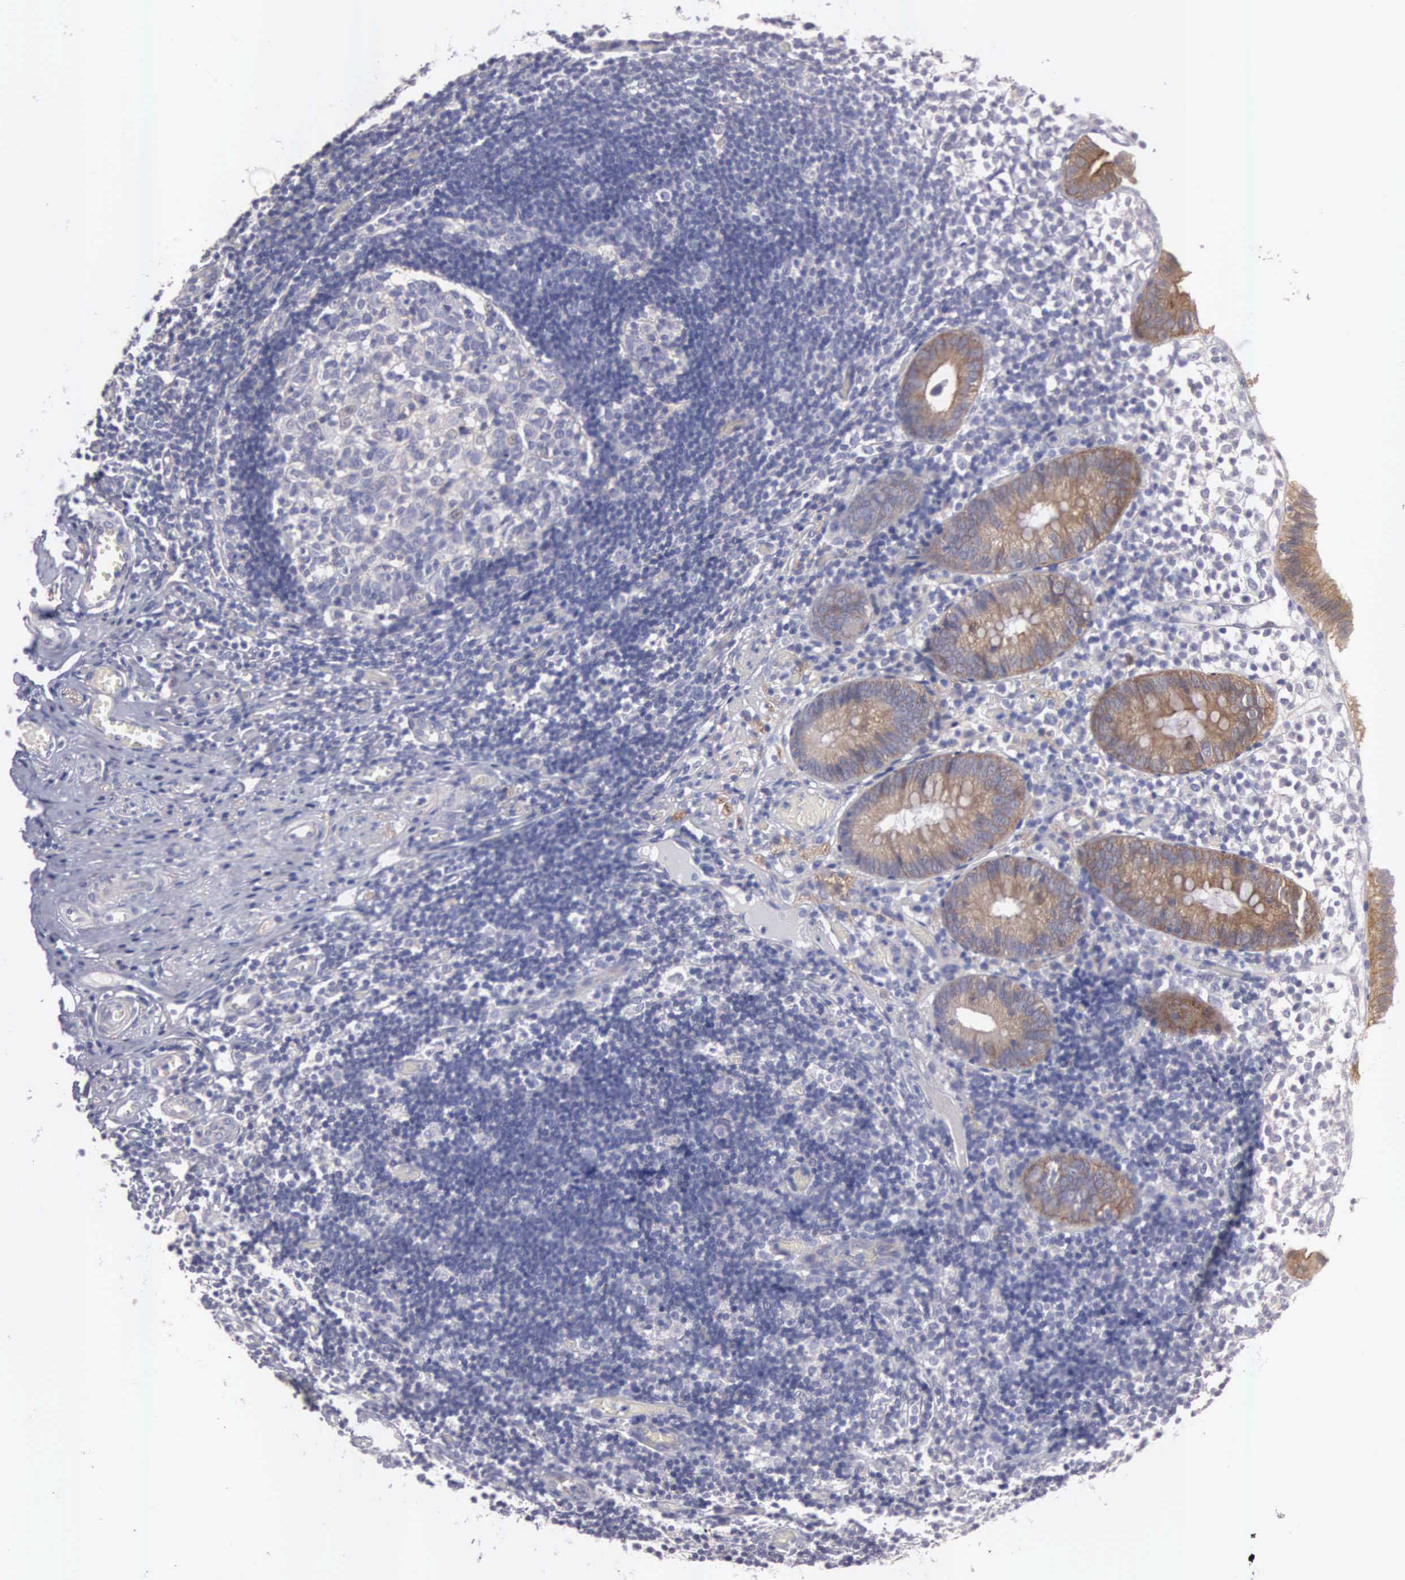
{"staining": {"intensity": "moderate", "quantity": ">75%", "location": "cytoplasmic/membranous"}, "tissue": "appendix", "cell_type": "Glandular cells", "image_type": "normal", "snomed": [{"axis": "morphology", "description": "Normal tissue, NOS"}, {"axis": "topography", "description": "Appendix"}], "caption": "Benign appendix was stained to show a protein in brown. There is medium levels of moderate cytoplasmic/membranous positivity in approximately >75% of glandular cells. (DAB = brown stain, brightfield microscopy at high magnification).", "gene": "CEP170B", "patient": {"sex": "male", "age": 25}}